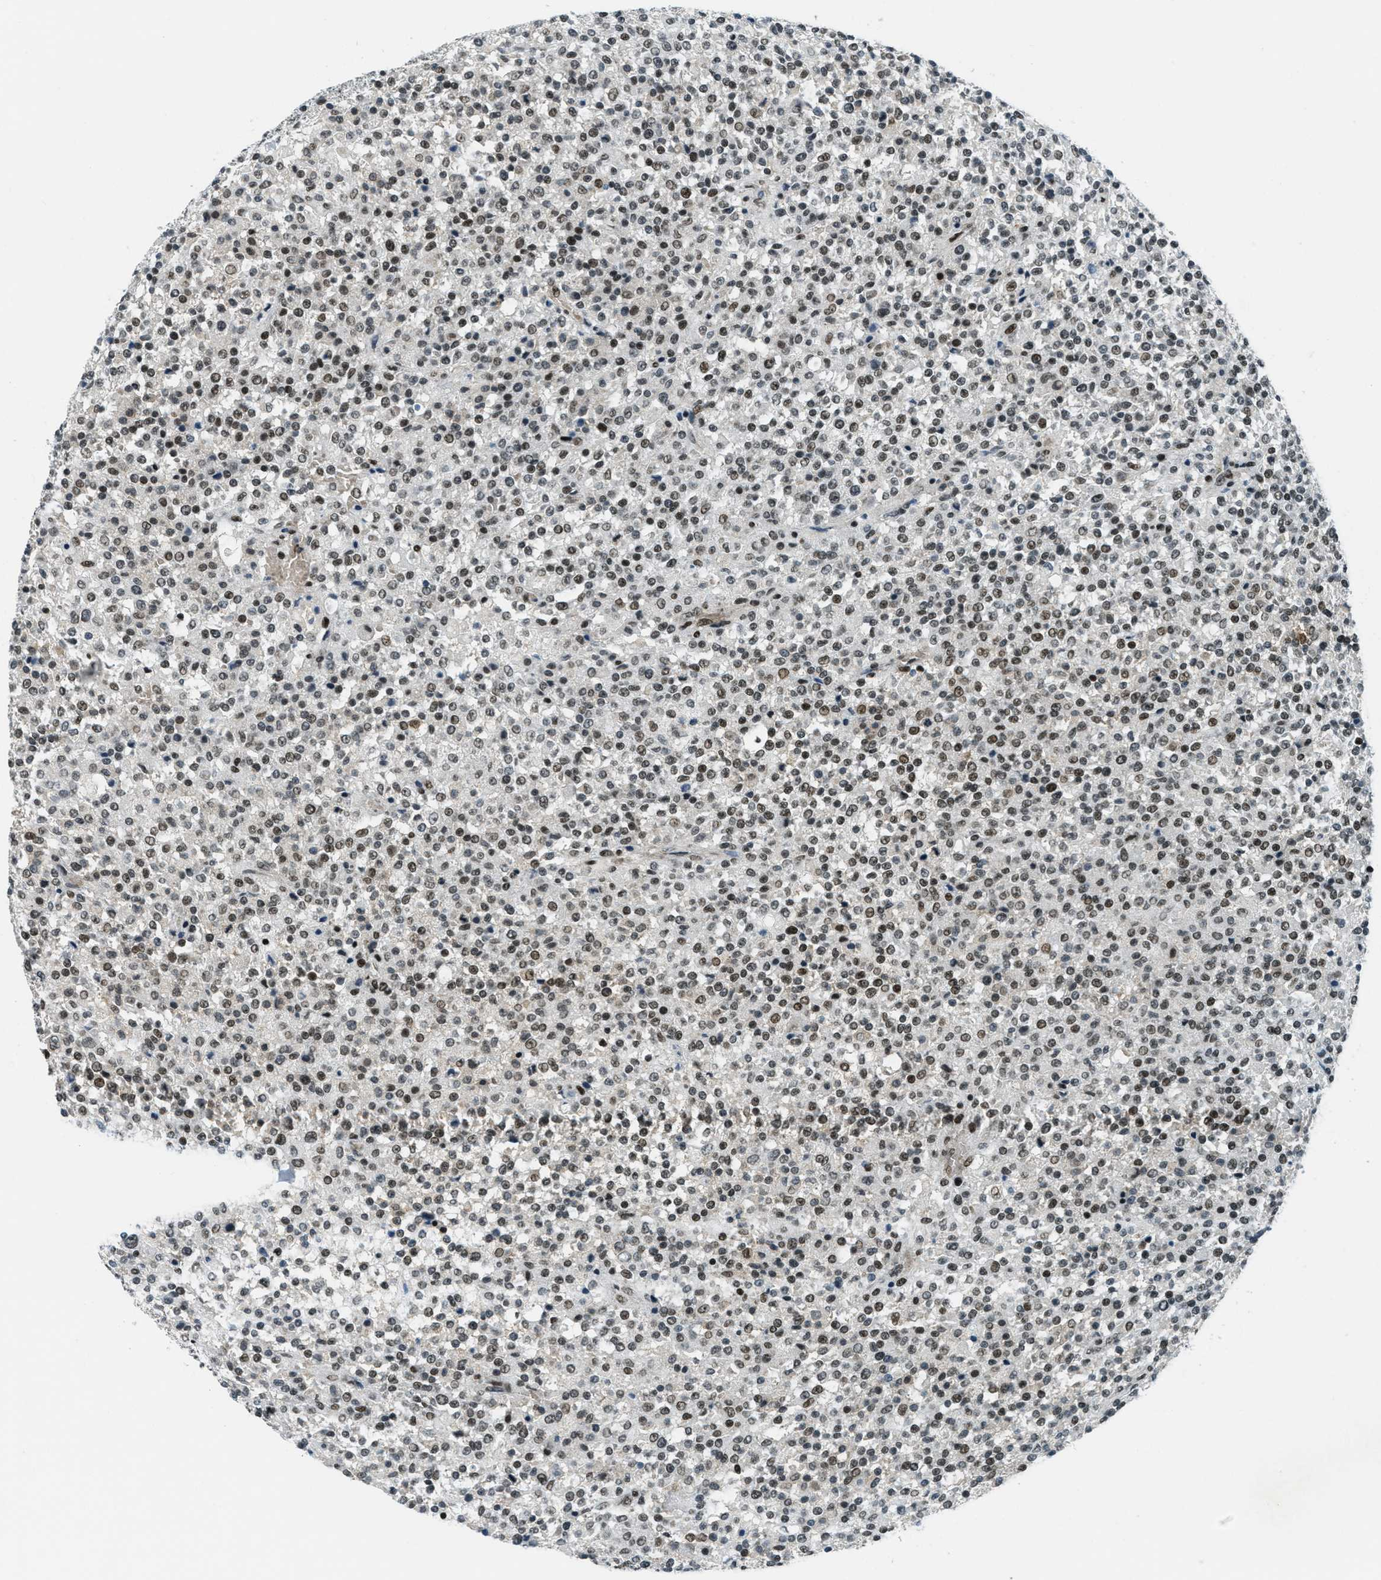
{"staining": {"intensity": "weak", "quantity": ">75%", "location": "nuclear"}, "tissue": "testis cancer", "cell_type": "Tumor cells", "image_type": "cancer", "snomed": [{"axis": "morphology", "description": "Seminoma, NOS"}, {"axis": "topography", "description": "Testis"}], "caption": "Brown immunohistochemical staining in human testis seminoma reveals weak nuclear staining in about >75% of tumor cells. The staining is performed using DAB (3,3'-diaminobenzidine) brown chromogen to label protein expression. The nuclei are counter-stained blue using hematoxylin.", "gene": "KLF6", "patient": {"sex": "male", "age": 59}}